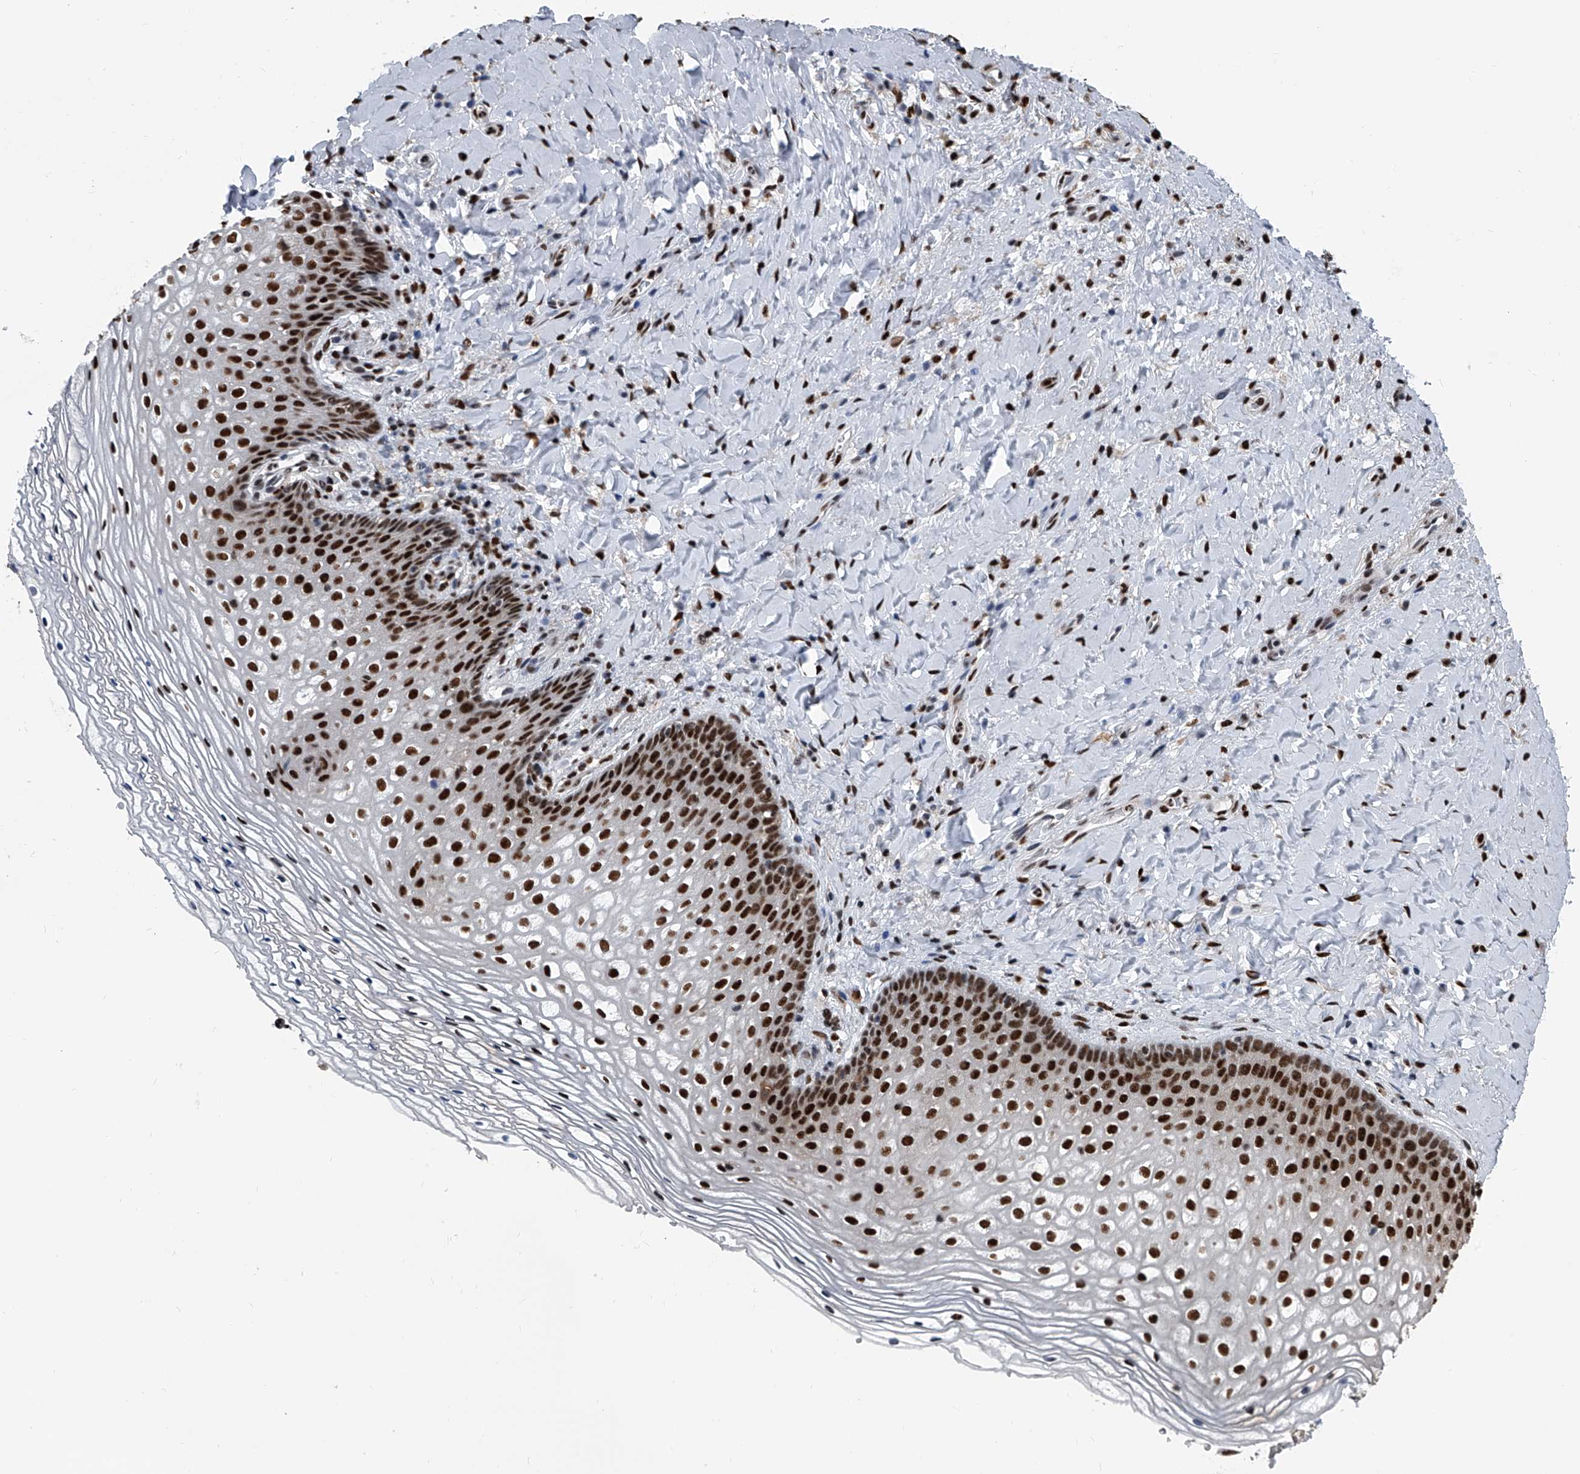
{"staining": {"intensity": "strong", "quantity": ">75%", "location": "nuclear"}, "tissue": "vagina", "cell_type": "Squamous epithelial cells", "image_type": "normal", "snomed": [{"axis": "morphology", "description": "Normal tissue, NOS"}, {"axis": "topography", "description": "Vagina"}], "caption": "About >75% of squamous epithelial cells in unremarkable human vagina demonstrate strong nuclear protein expression as visualized by brown immunohistochemical staining.", "gene": "FKBP5", "patient": {"sex": "female", "age": 60}}